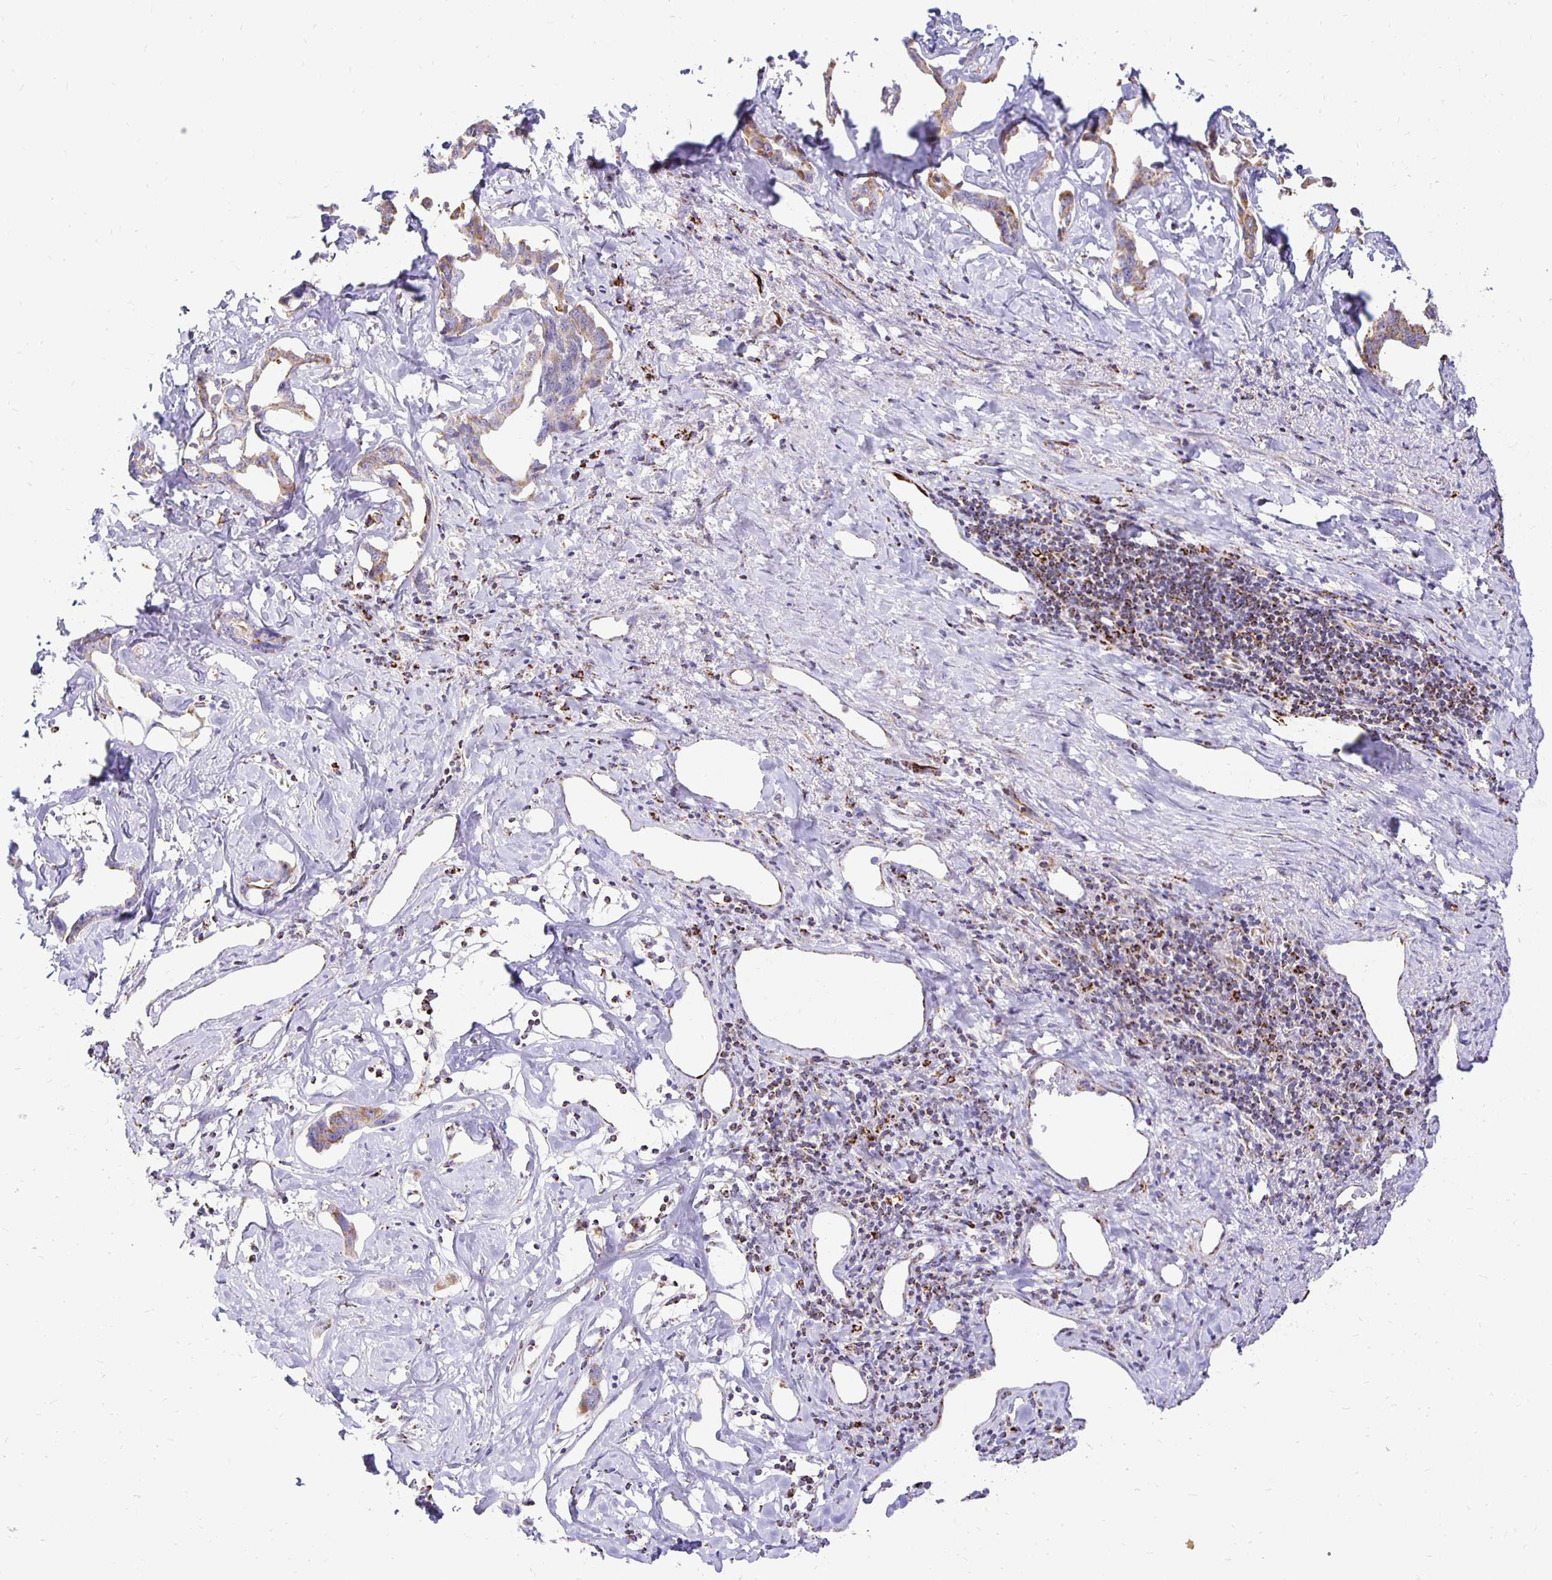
{"staining": {"intensity": "weak", "quantity": ">75%", "location": "cytoplasmic/membranous"}, "tissue": "liver cancer", "cell_type": "Tumor cells", "image_type": "cancer", "snomed": [{"axis": "morphology", "description": "Cholangiocarcinoma"}, {"axis": "topography", "description": "Liver"}], "caption": "Protein staining of liver cancer tissue displays weak cytoplasmic/membranous staining in approximately >75% of tumor cells.", "gene": "PLAAT2", "patient": {"sex": "male", "age": 59}}